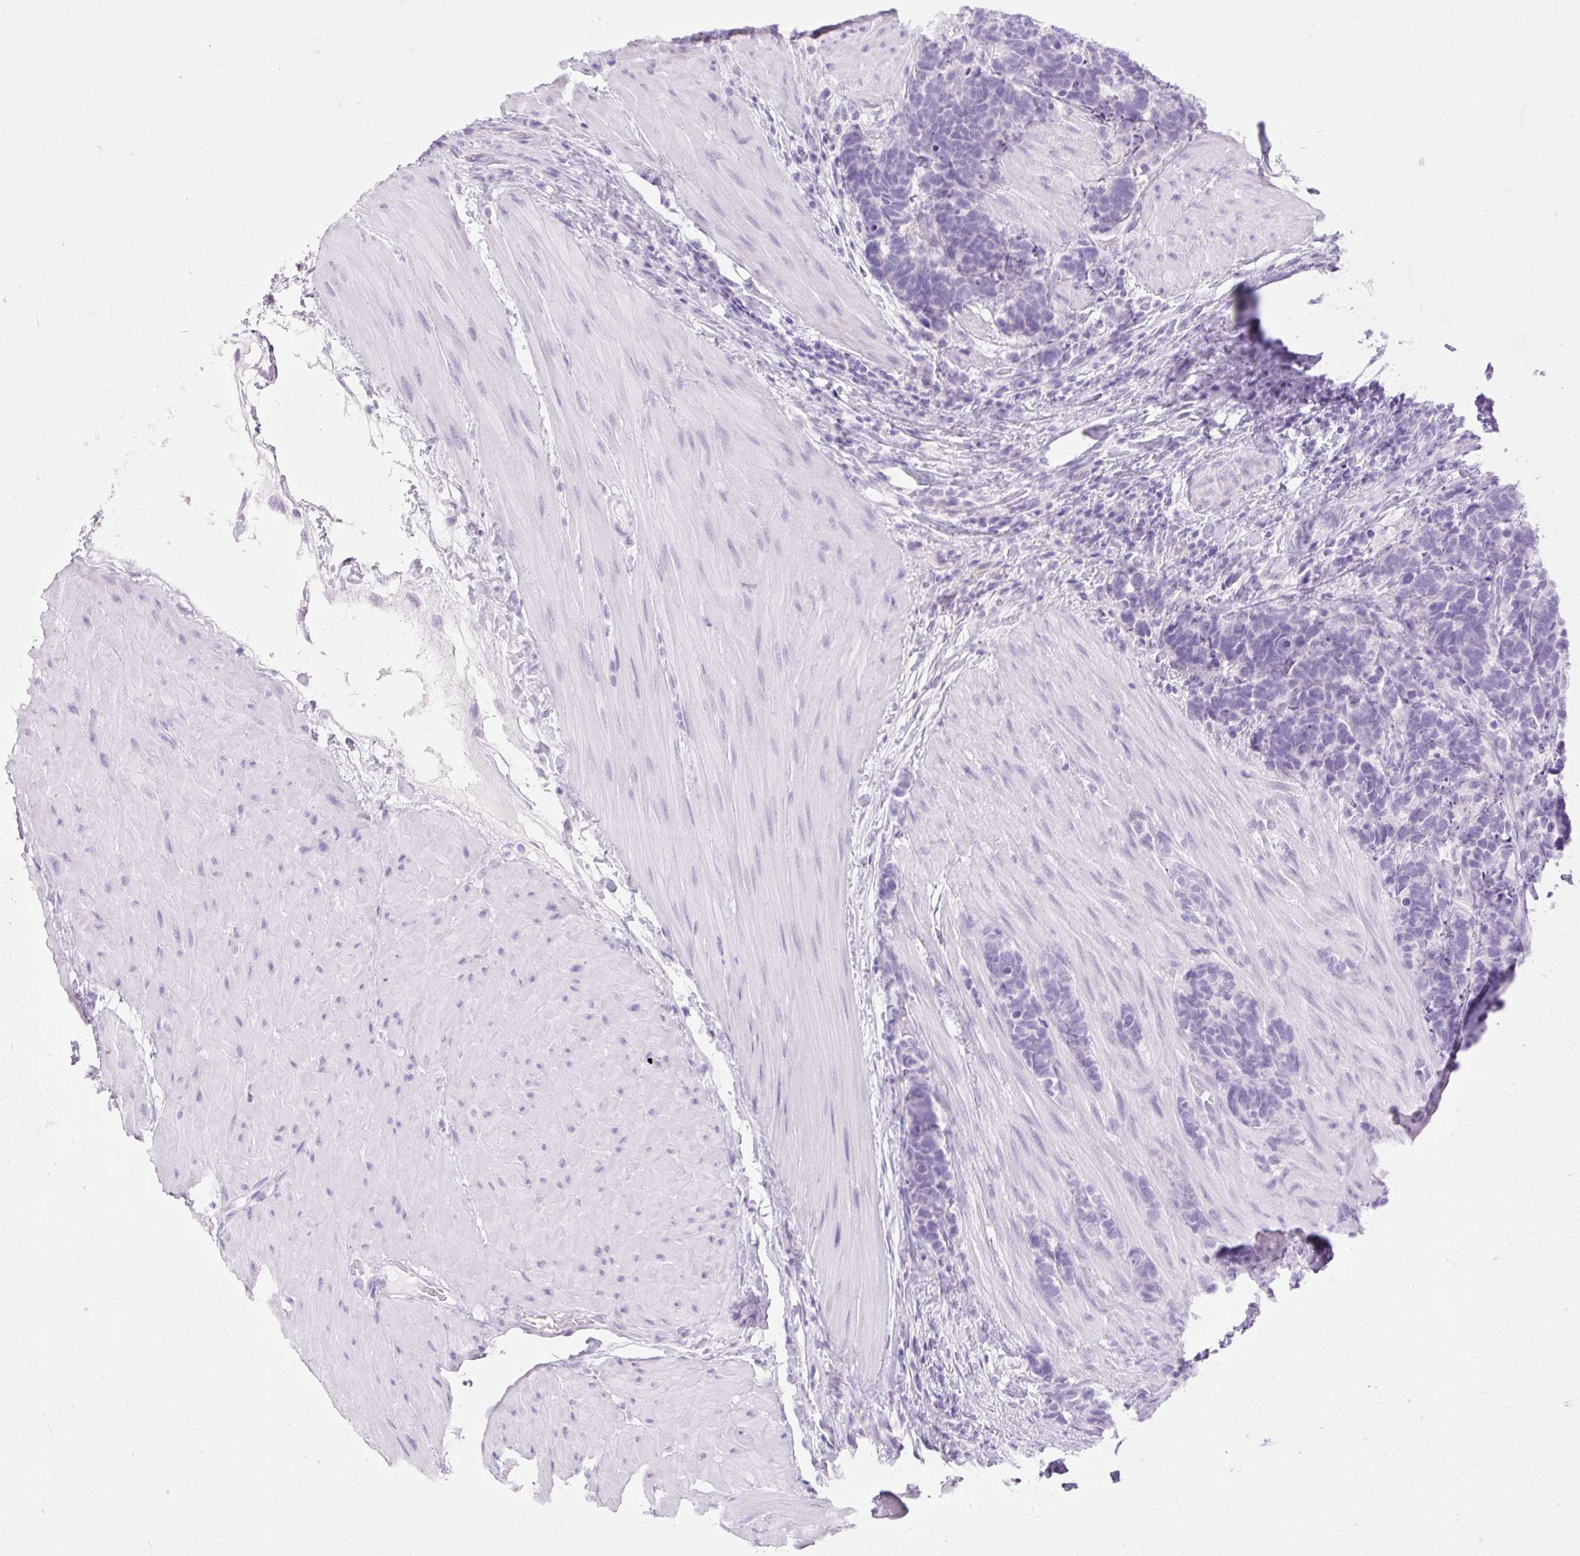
{"staining": {"intensity": "negative", "quantity": "none", "location": "none"}, "tissue": "carcinoid", "cell_type": "Tumor cells", "image_type": "cancer", "snomed": [{"axis": "morphology", "description": "Carcinoma, NOS"}, {"axis": "morphology", "description": "Carcinoid, malignant, NOS"}, {"axis": "topography", "description": "Urinary bladder"}], "caption": "This is an immunohistochemistry histopathology image of carcinoid. There is no positivity in tumor cells.", "gene": "SLC25A40", "patient": {"sex": "male", "age": 57}}